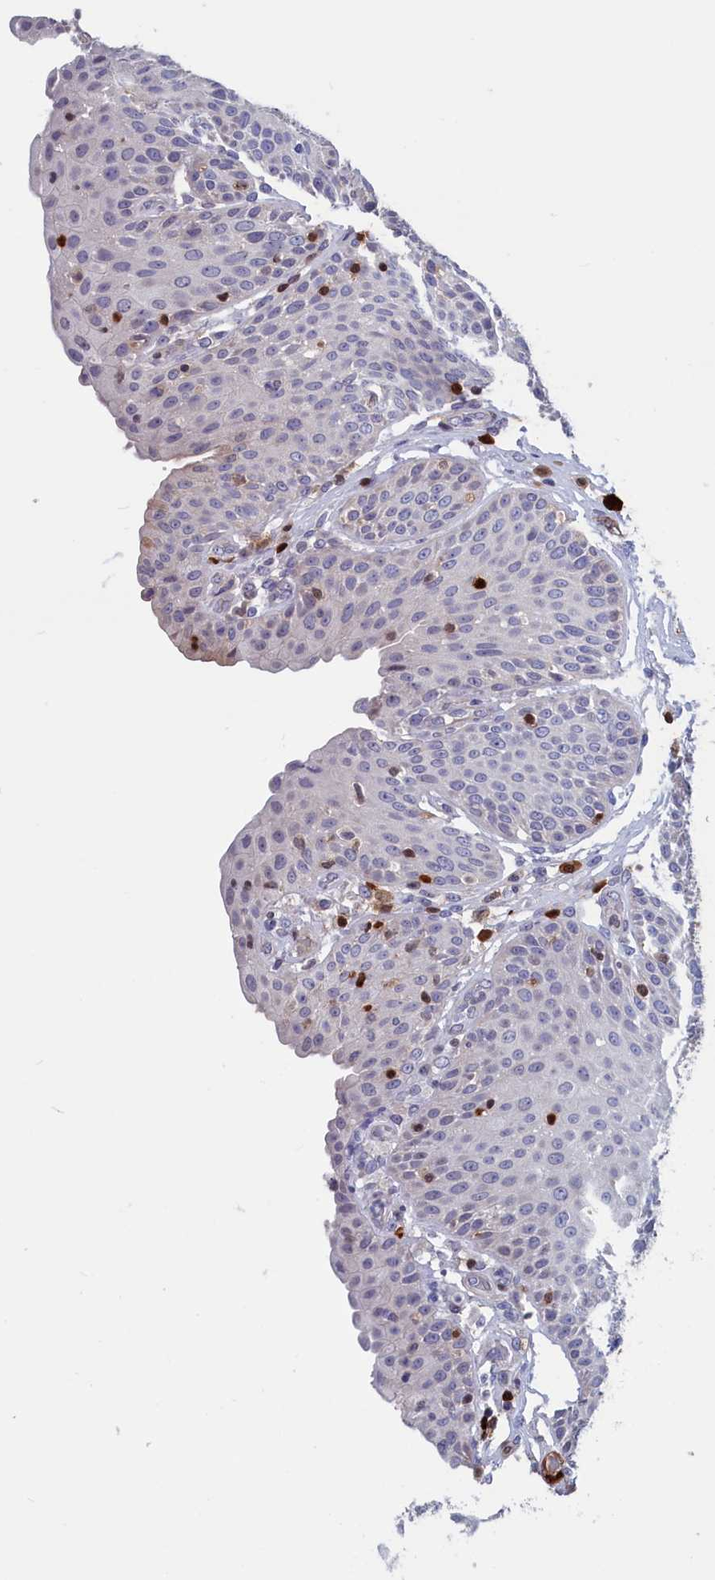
{"staining": {"intensity": "negative", "quantity": "none", "location": "none"}, "tissue": "urinary bladder", "cell_type": "Urothelial cells", "image_type": "normal", "snomed": [{"axis": "morphology", "description": "Normal tissue, NOS"}, {"axis": "topography", "description": "Urinary bladder"}], "caption": "DAB immunohistochemical staining of normal urinary bladder shows no significant expression in urothelial cells.", "gene": "CRIP1", "patient": {"sex": "female", "age": 62}}